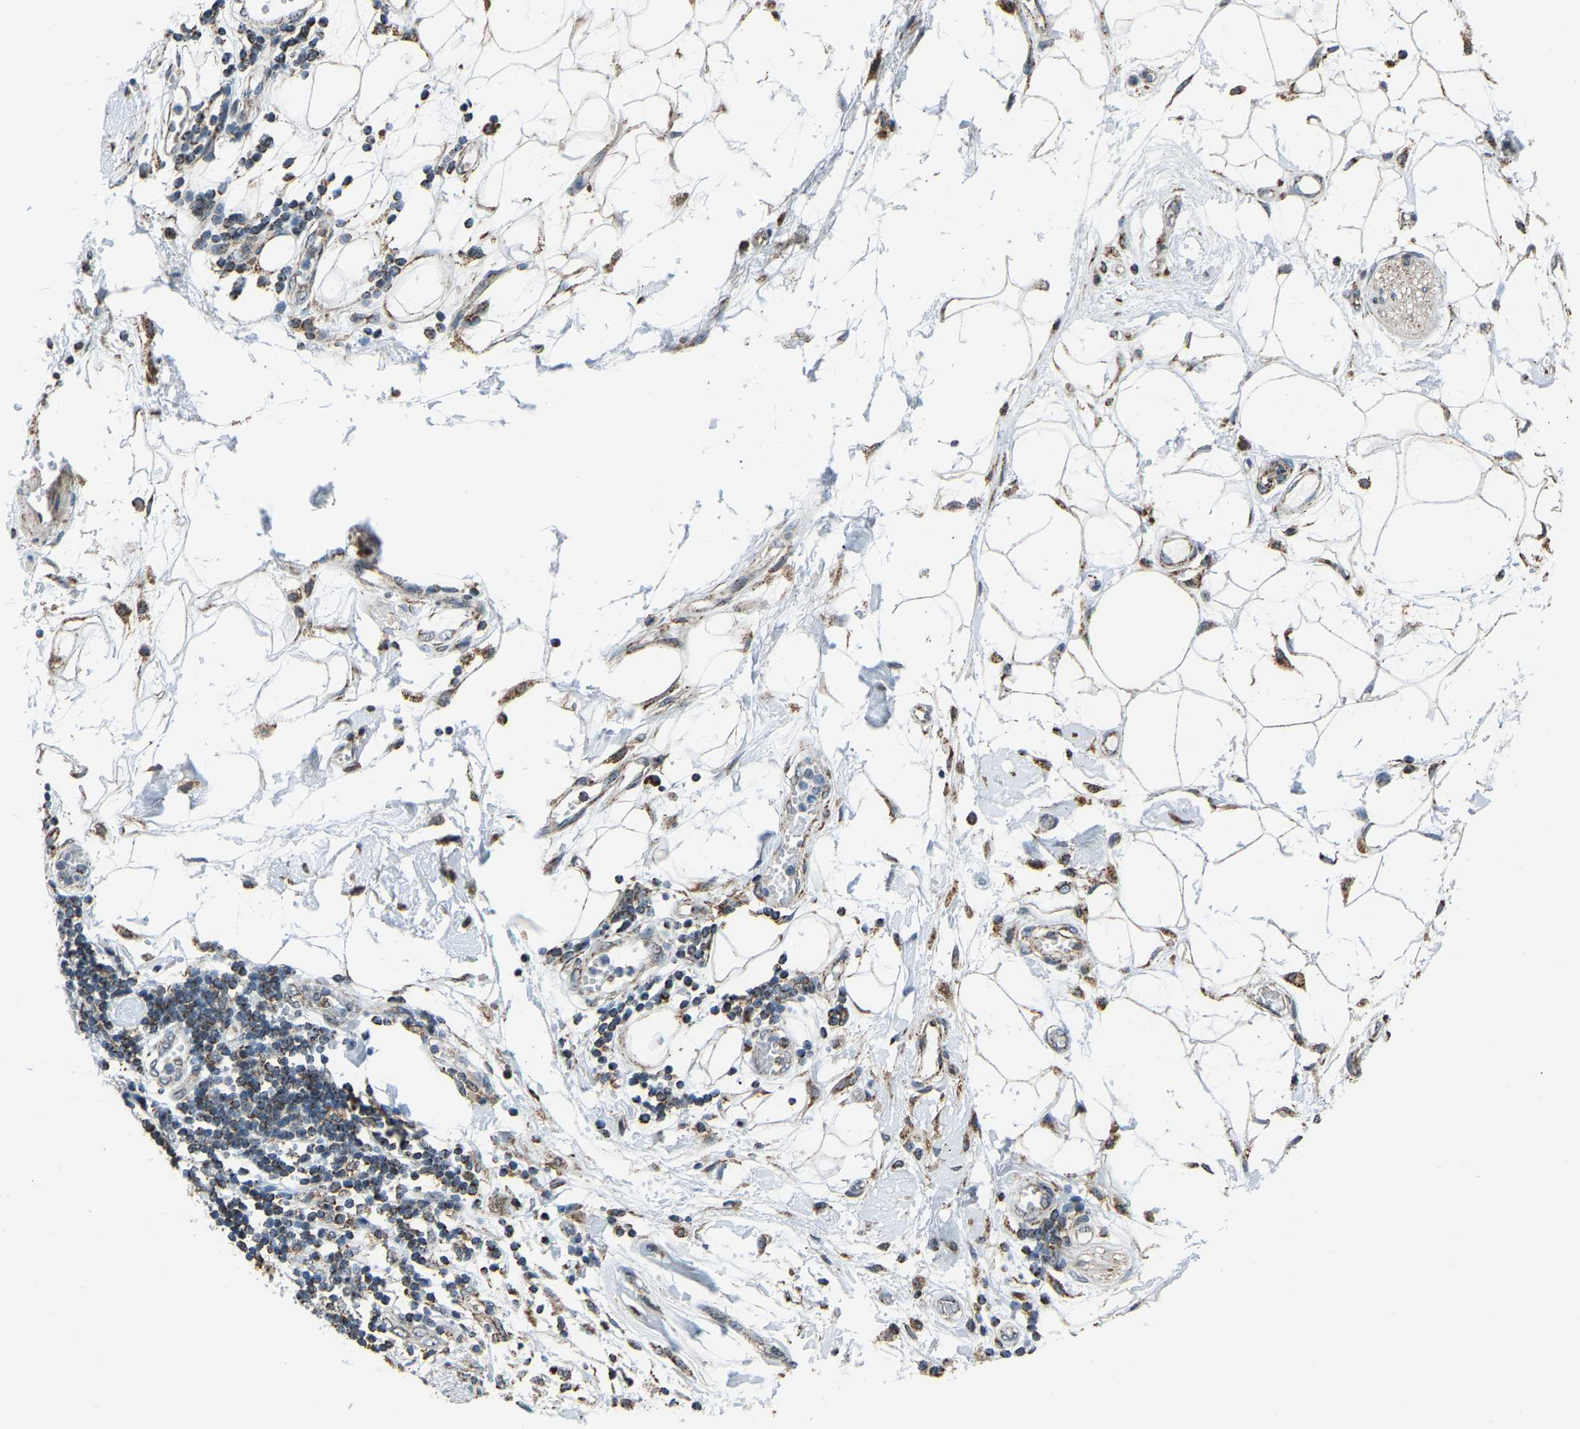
{"staining": {"intensity": "weak", "quantity": ">75%", "location": "cytoplasmic/membranous"}, "tissue": "adipose tissue", "cell_type": "Adipocytes", "image_type": "normal", "snomed": [{"axis": "morphology", "description": "Normal tissue, NOS"}, {"axis": "morphology", "description": "Adenocarcinoma, NOS"}, {"axis": "topography", "description": "Duodenum"}, {"axis": "topography", "description": "Peripheral nerve tissue"}], "caption": "A micrograph of adipose tissue stained for a protein reveals weak cytoplasmic/membranous brown staining in adipocytes. The protein is stained brown, and the nuclei are stained in blue (DAB (3,3'-diaminobenzidine) IHC with brightfield microscopy, high magnification).", "gene": "RBM33", "patient": {"sex": "female", "age": 60}}